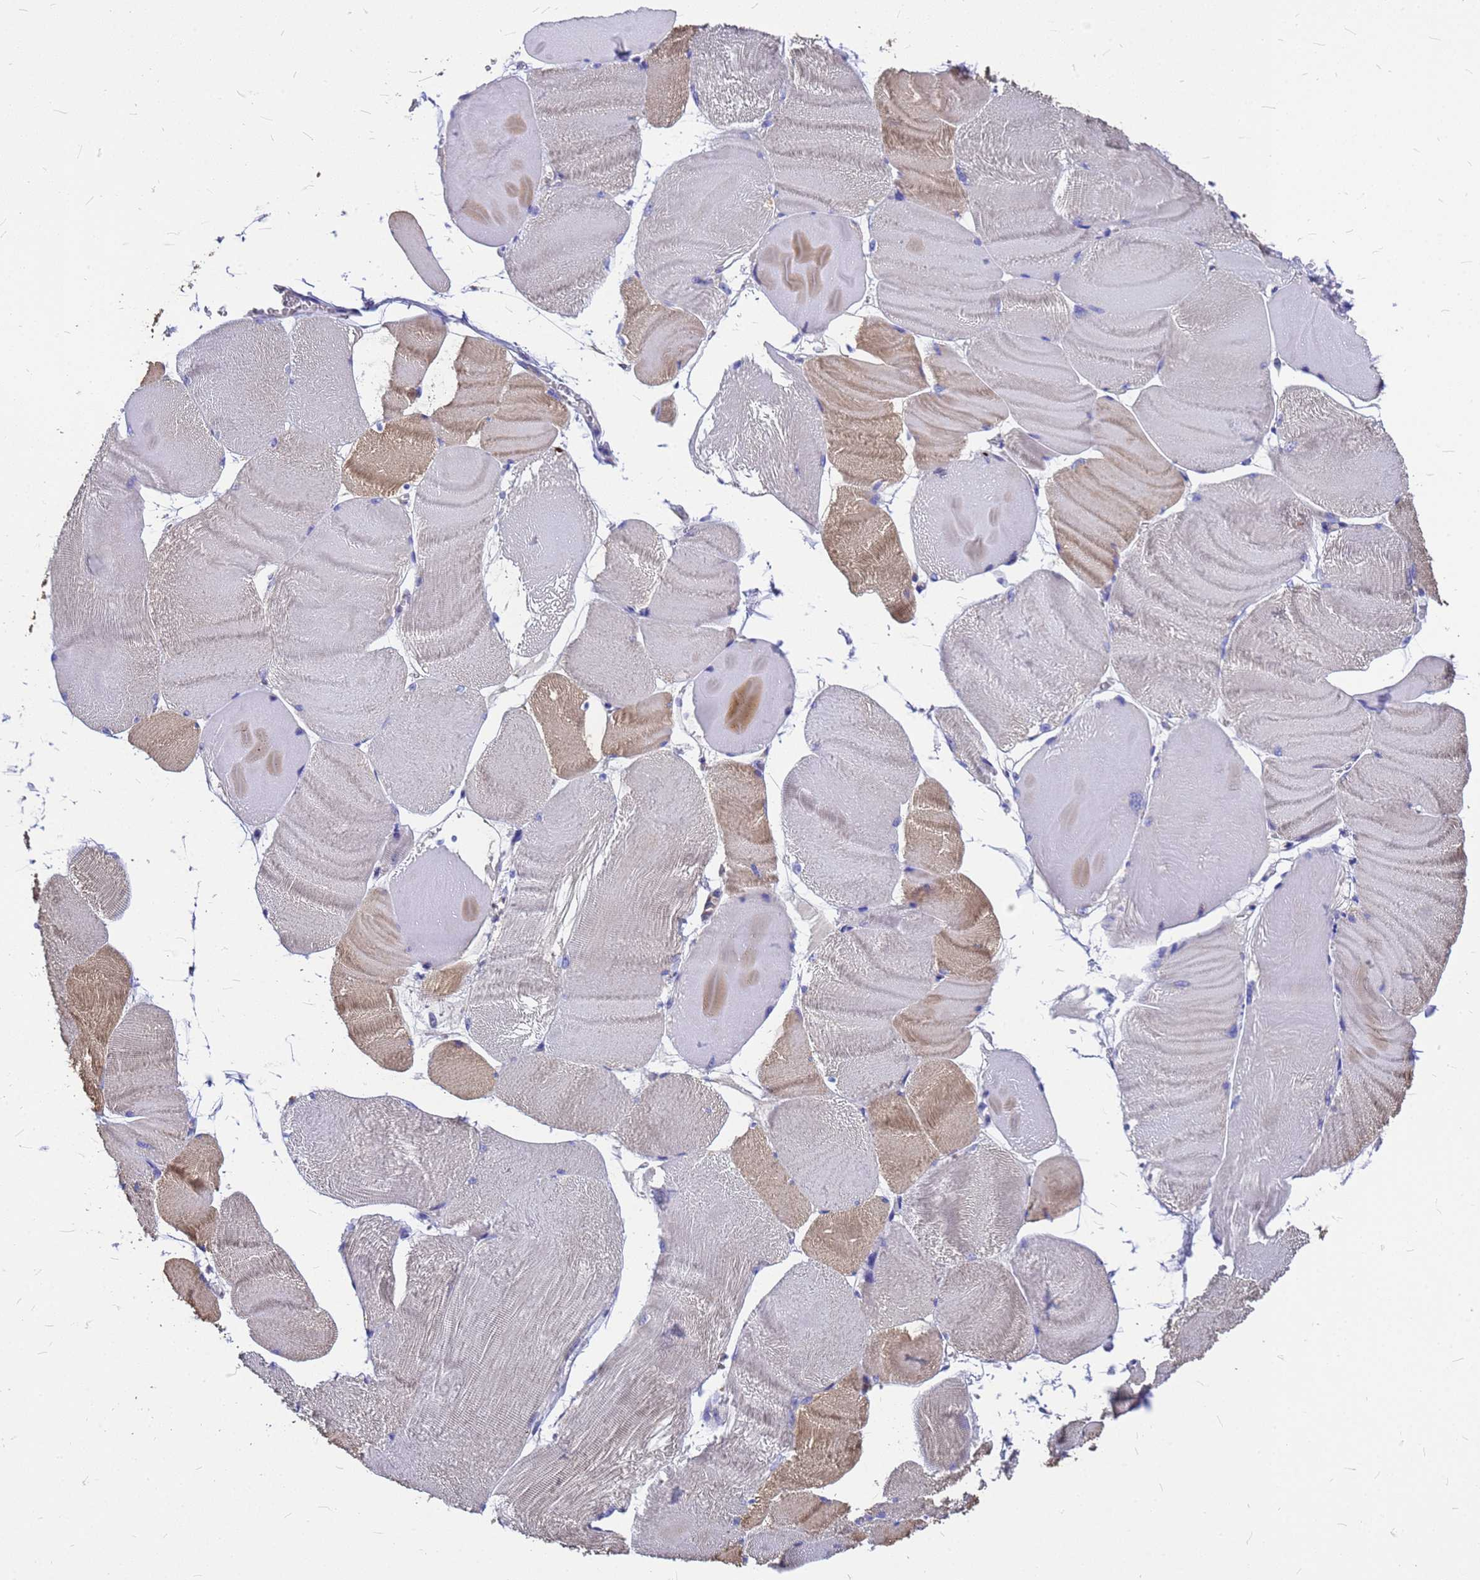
{"staining": {"intensity": "moderate", "quantity": "<25%", "location": "cytoplasmic/membranous"}, "tissue": "skeletal muscle", "cell_type": "Myocytes", "image_type": "normal", "snomed": [{"axis": "morphology", "description": "Normal tissue, NOS"}, {"axis": "morphology", "description": "Basal cell carcinoma"}, {"axis": "topography", "description": "Skeletal muscle"}], "caption": "The image demonstrates immunohistochemical staining of unremarkable skeletal muscle. There is moderate cytoplasmic/membranous positivity is identified in approximately <25% of myocytes.", "gene": "FBXW5", "patient": {"sex": "female", "age": 64}}